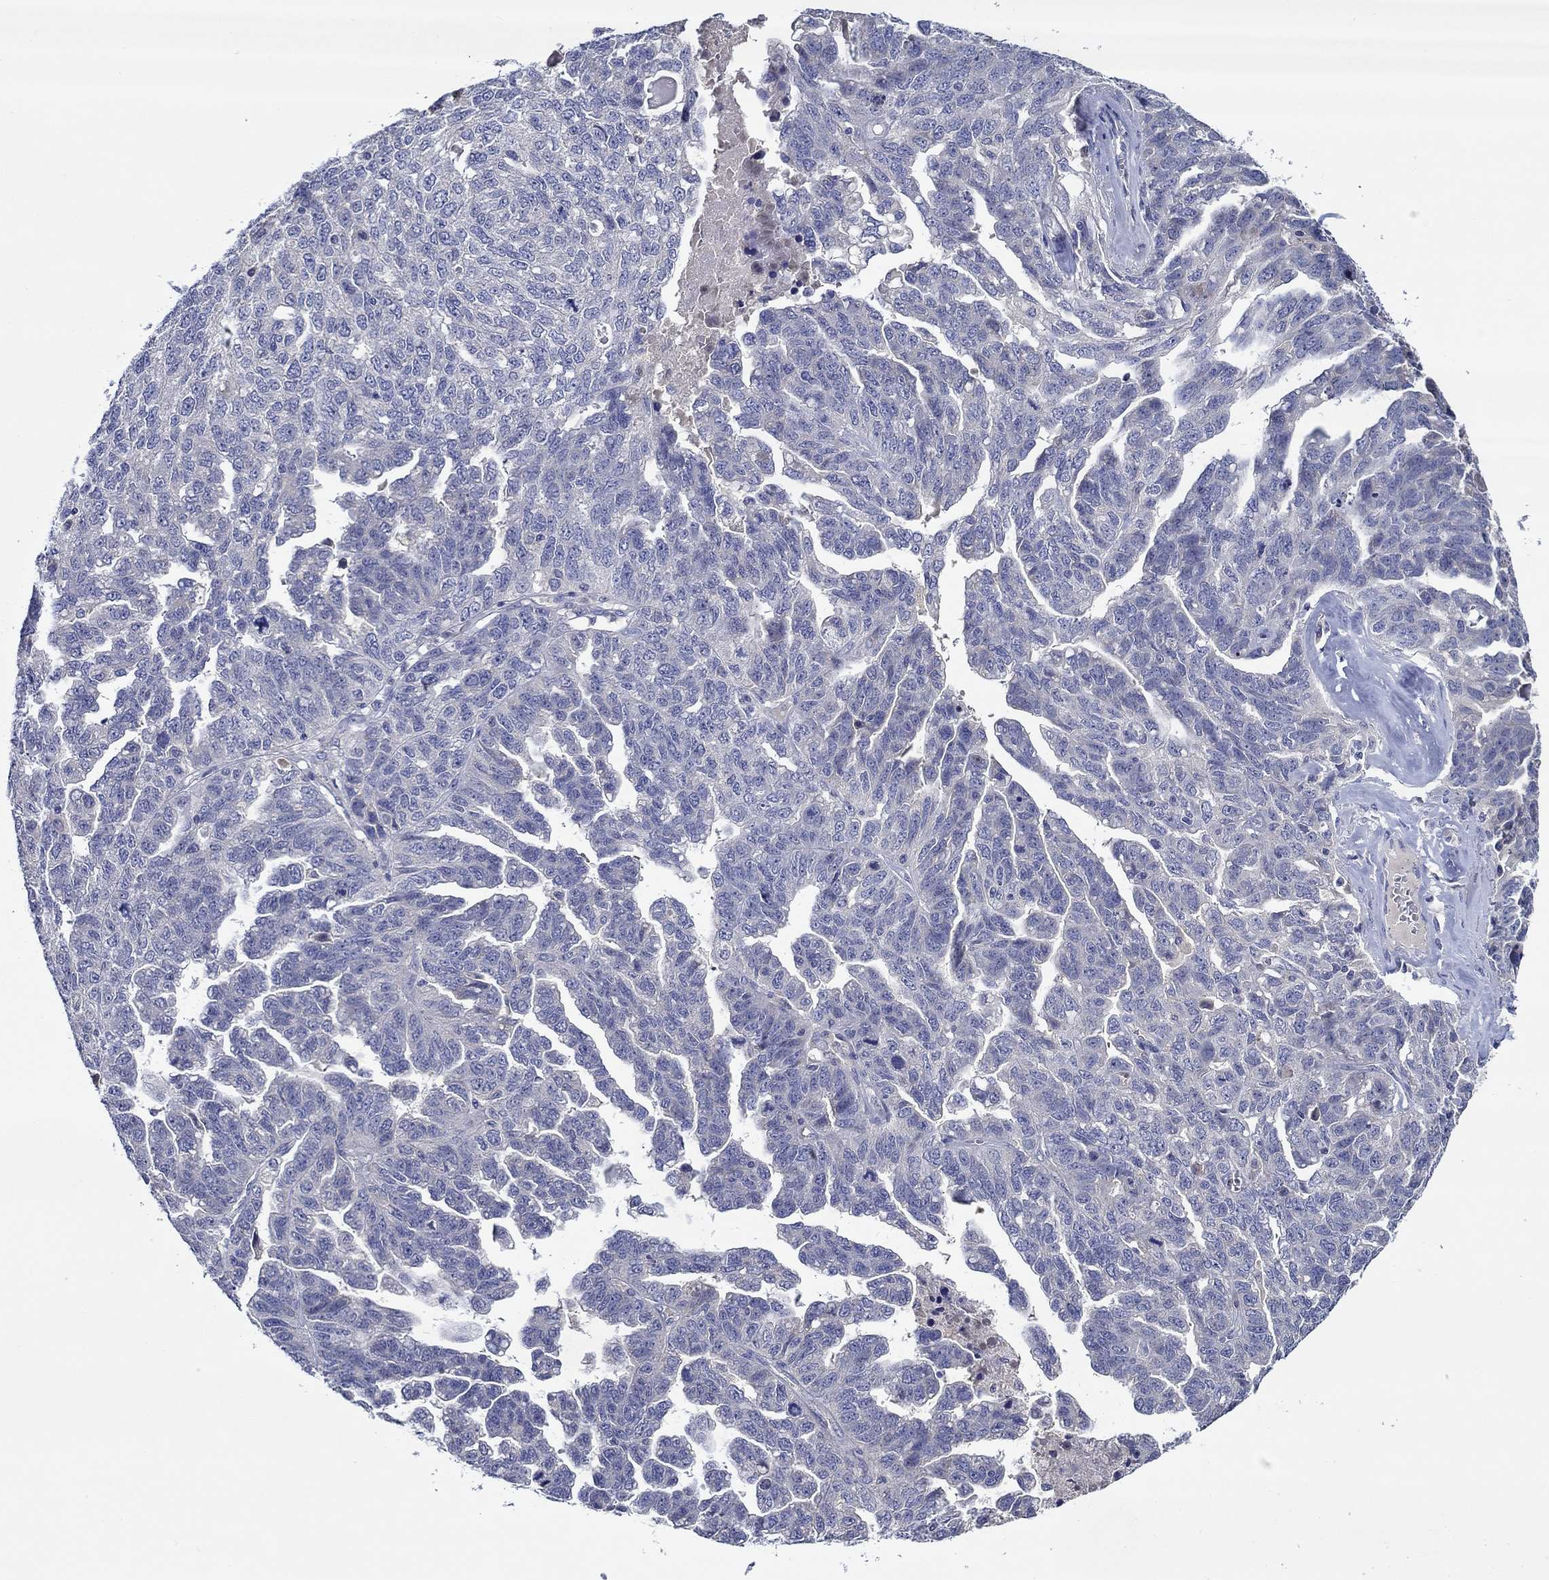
{"staining": {"intensity": "negative", "quantity": "none", "location": "none"}, "tissue": "ovarian cancer", "cell_type": "Tumor cells", "image_type": "cancer", "snomed": [{"axis": "morphology", "description": "Cystadenocarcinoma, serous, NOS"}, {"axis": "topography", "description": "Ovary"}], "caption": "Tumor cells show no significant protein positivity in ovarian serous cystadenocarcinoma.", "gene": "CHIT1", "patient": {"sex": "female", "age": 71}}